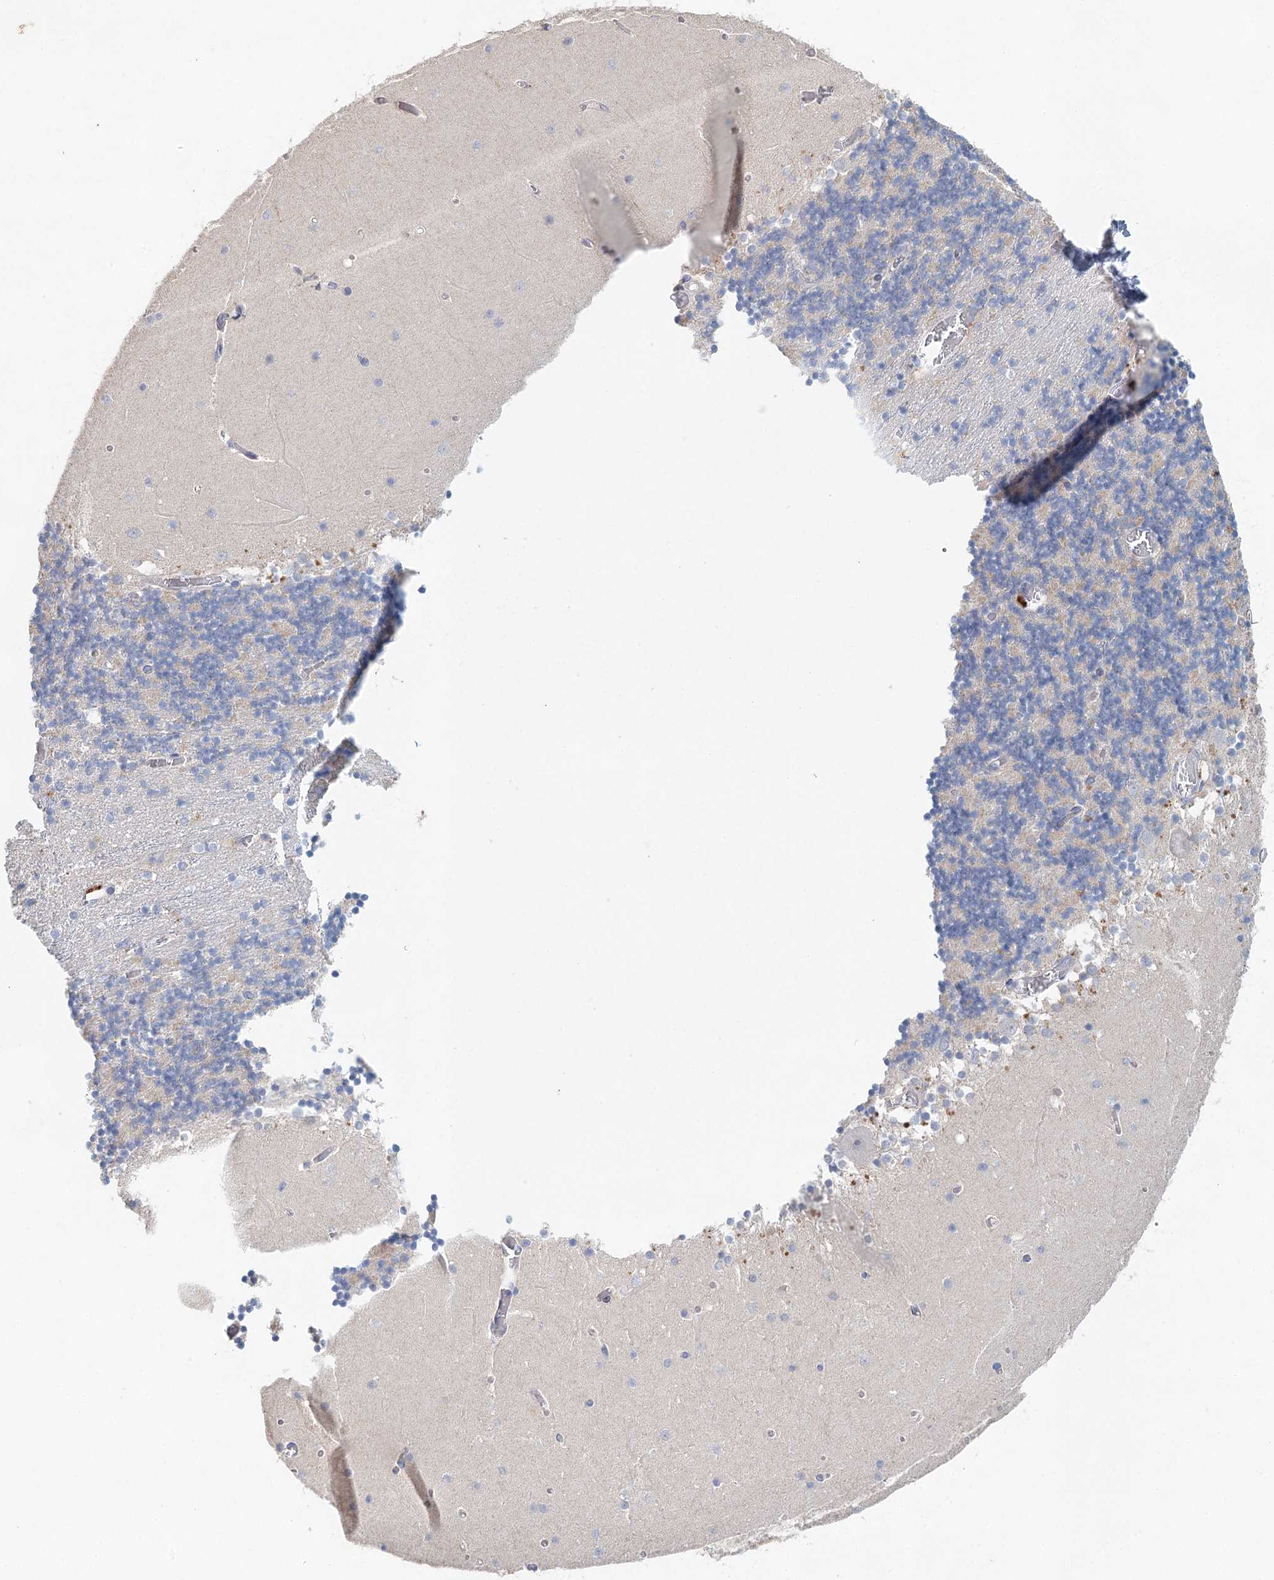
{"staining": {"intensity": "negative", "quantity": "none", "location": "none"}, "tissue": "cerebellum", "cell_type": "Cells in granular layer", "image_type": "normal", "snomed": [{"axis": "morphology", "description": "Normal tissue, NOS"}, {"axis": "topography", "description": "Cerebellum"}], "caption": "Immunohistochemistry (IHC) histopathology image of benign cerebellum stained for a protein (brown), which shows no expression in cells in granular layer.", "gene": "XPO6", "patient": {"sex": "female", "age": 28}}